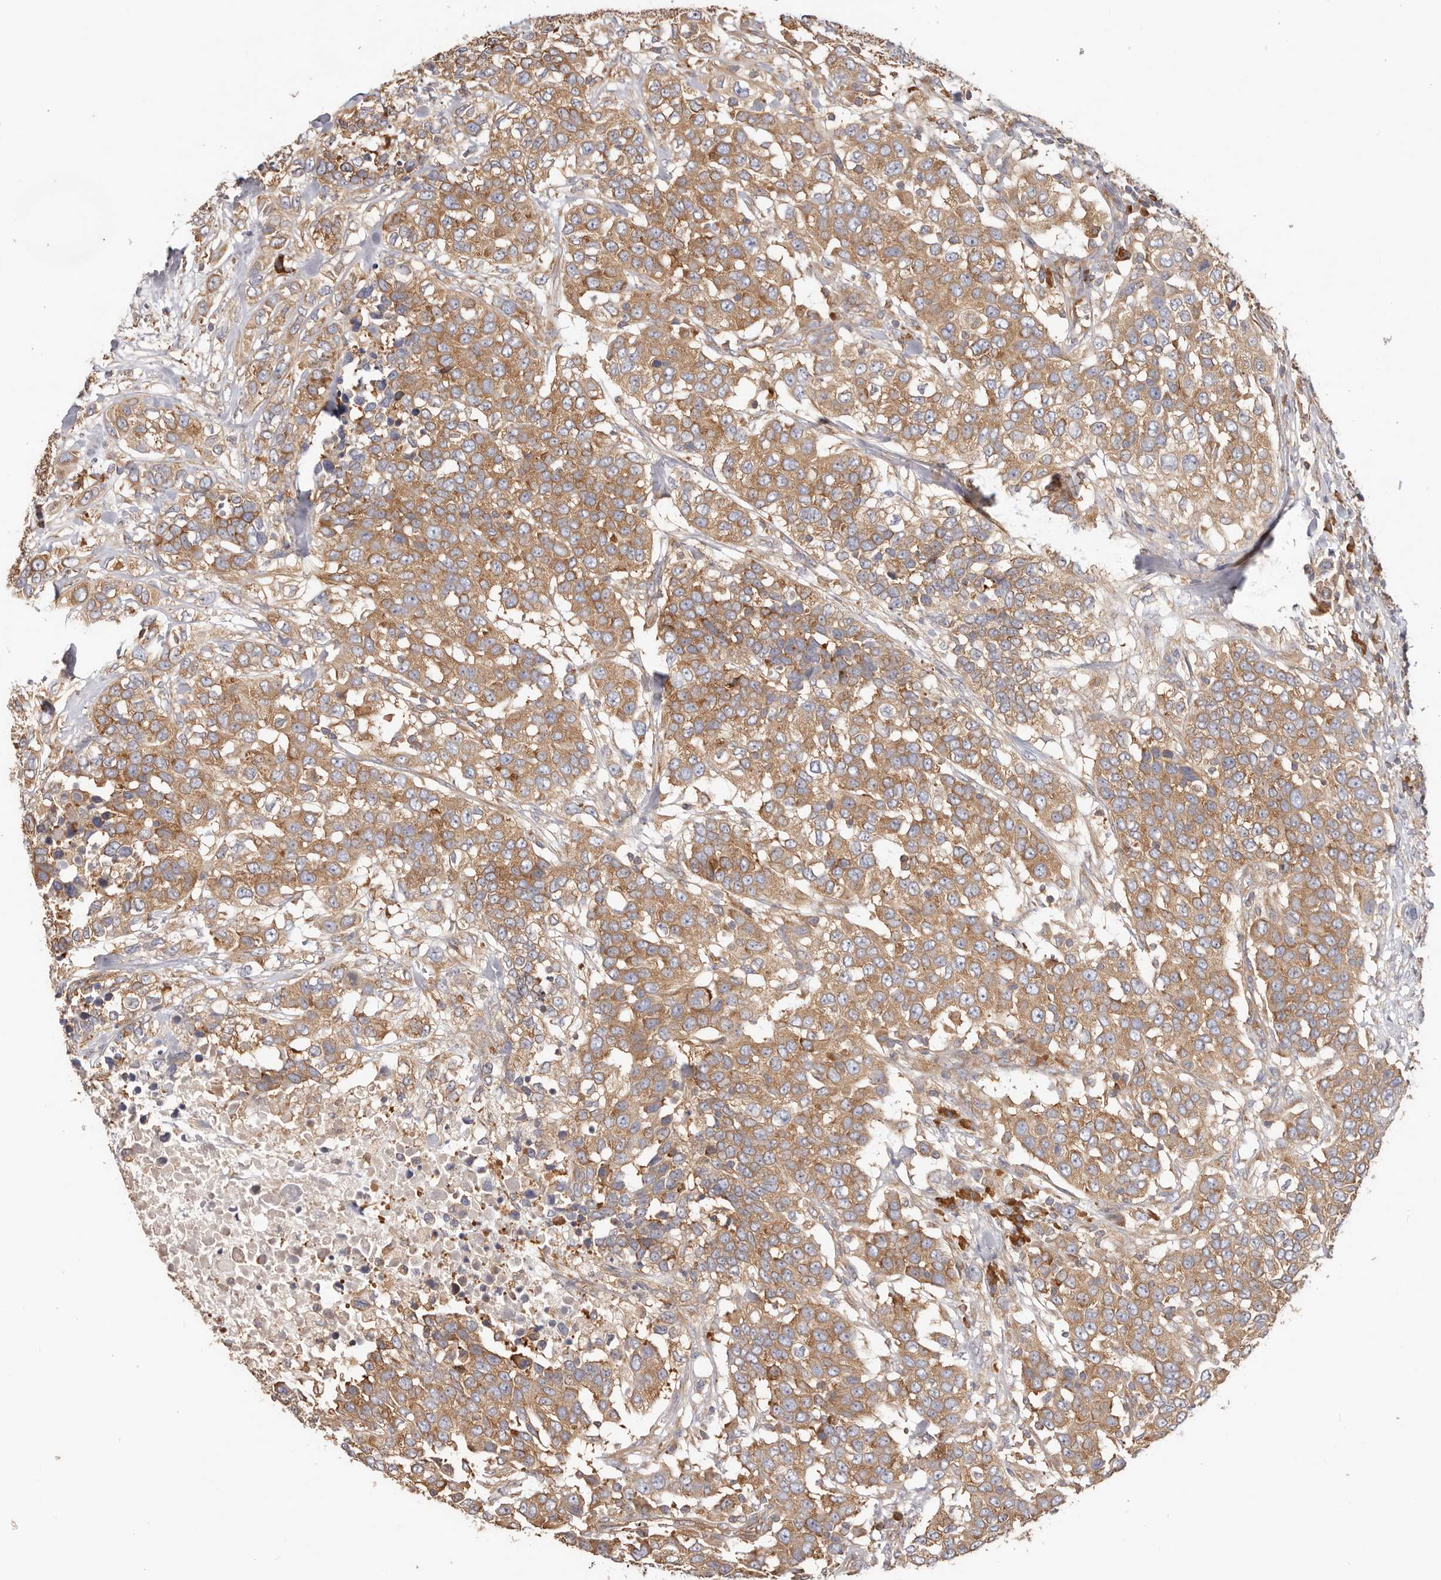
{"staining": {"intensity": "moderate", "quantity": ">75%", "location": "cytoplasmic/membranous"}, "tissue": "urothelial cancer", "cell_type": "Tumor cells", "image_type": "cancer", "snomed": [{"axis": "morphology", "description": "Urothelial carcinoma, High grade"}, {"axis": "topography", "description": "Urinary bladder"}], "caption": "An image showing moderate cytoplasmic/membranous expression in about >75% of tumor cells in urothelial carcinoma (high-grade), as visualized by brown immunohistochemical staining.", "gene": "EPRS1", "patient": {"sex": "female", "age": 80}}